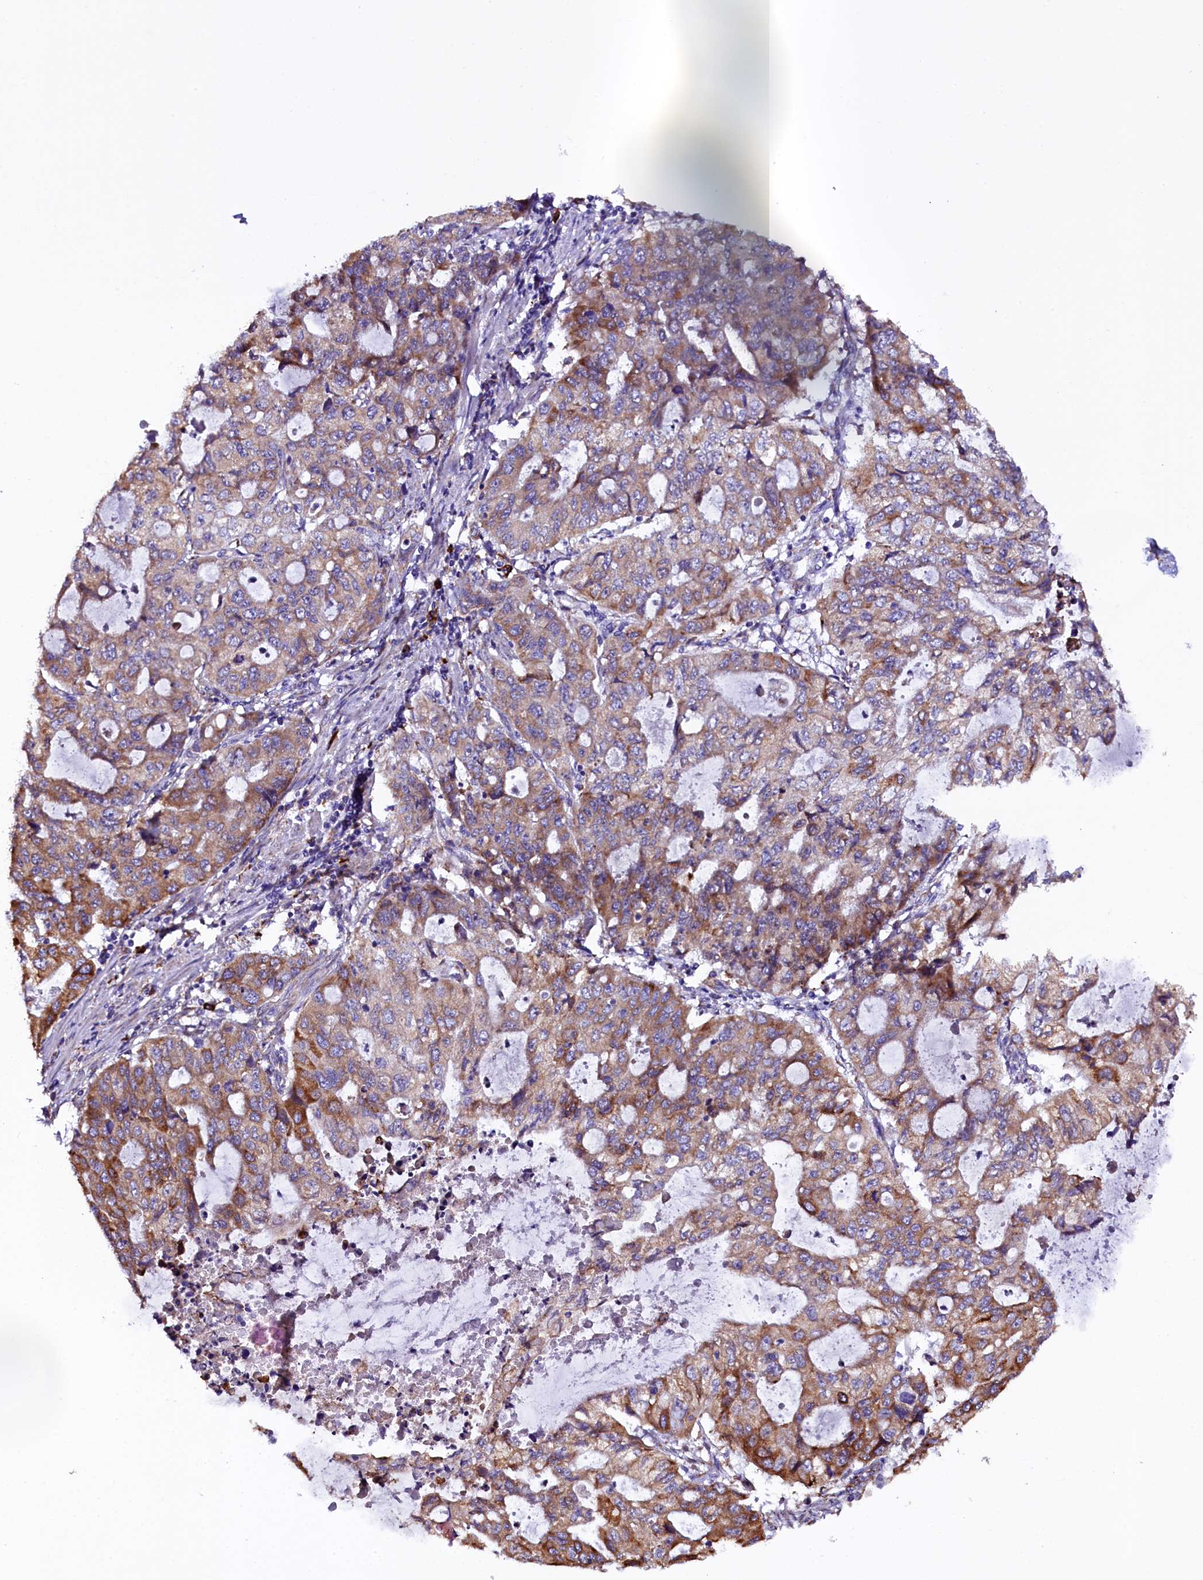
{"staining": {"intensity": "moderate", "quantity": ">75%", "location": "cytoplasmic/membranous"}, "tissue": "stomach cancer", "cell_type": "Tumor cells", "image_type": "cancer", "snomed": [{"axis": "morphology", "description": "Adenocarcinoma, NOS"}, {"axis": "topography", "description": "Stomach, lower"}], "caption": "Stomach adenocarcinoma stained with a brown dye demonstrates moderate cytoplasmic/membranous positive expression in approximately >75% of tumor cells.", "gene": "CAPS2", "patient": {"sex": "female", "age": 43}}